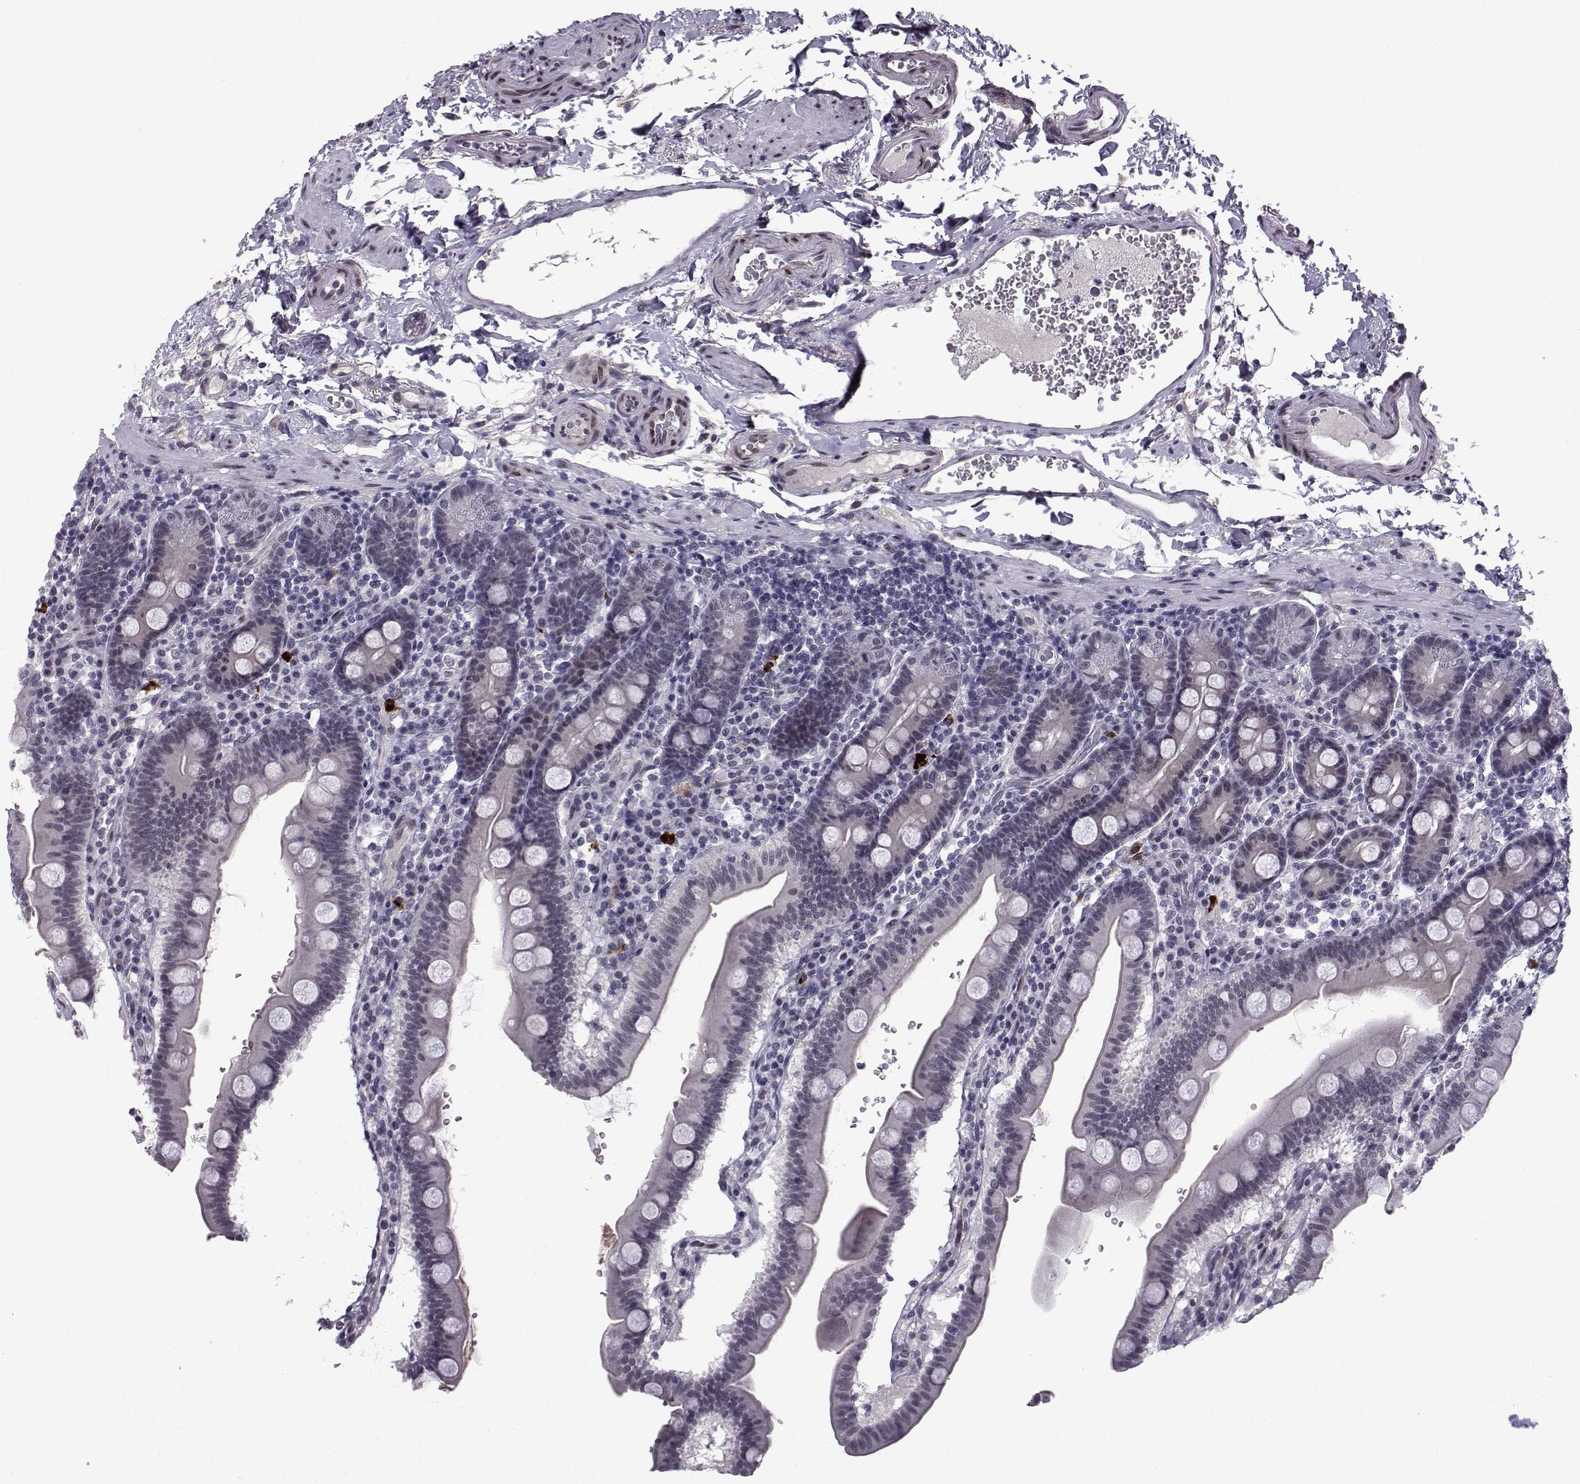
{"staining": {"intensity": "weak", "quantity": "<25%", "location": "nuclear"}, "tissue": "duodenum", "cell_type": "Glandular cells", "image_type": "normal", "snomed": [{"axis": "morphology", "description": "Normal tissue, NOS"}, {"axis": "topography", "description": "Duodenum"}], "caption": "Immunohistochemical staining of benign human duodenum shows no significant expression in glandular cells. The staining was performed using DAB (3,3'-diaminobenzidine) to visualize the protein expression in brown, while the nuclei were stained in blue with hematoxylin (Magnification: 20x).", "gene": "RBM24", "patient": {"sex": "male", "age": 59}}